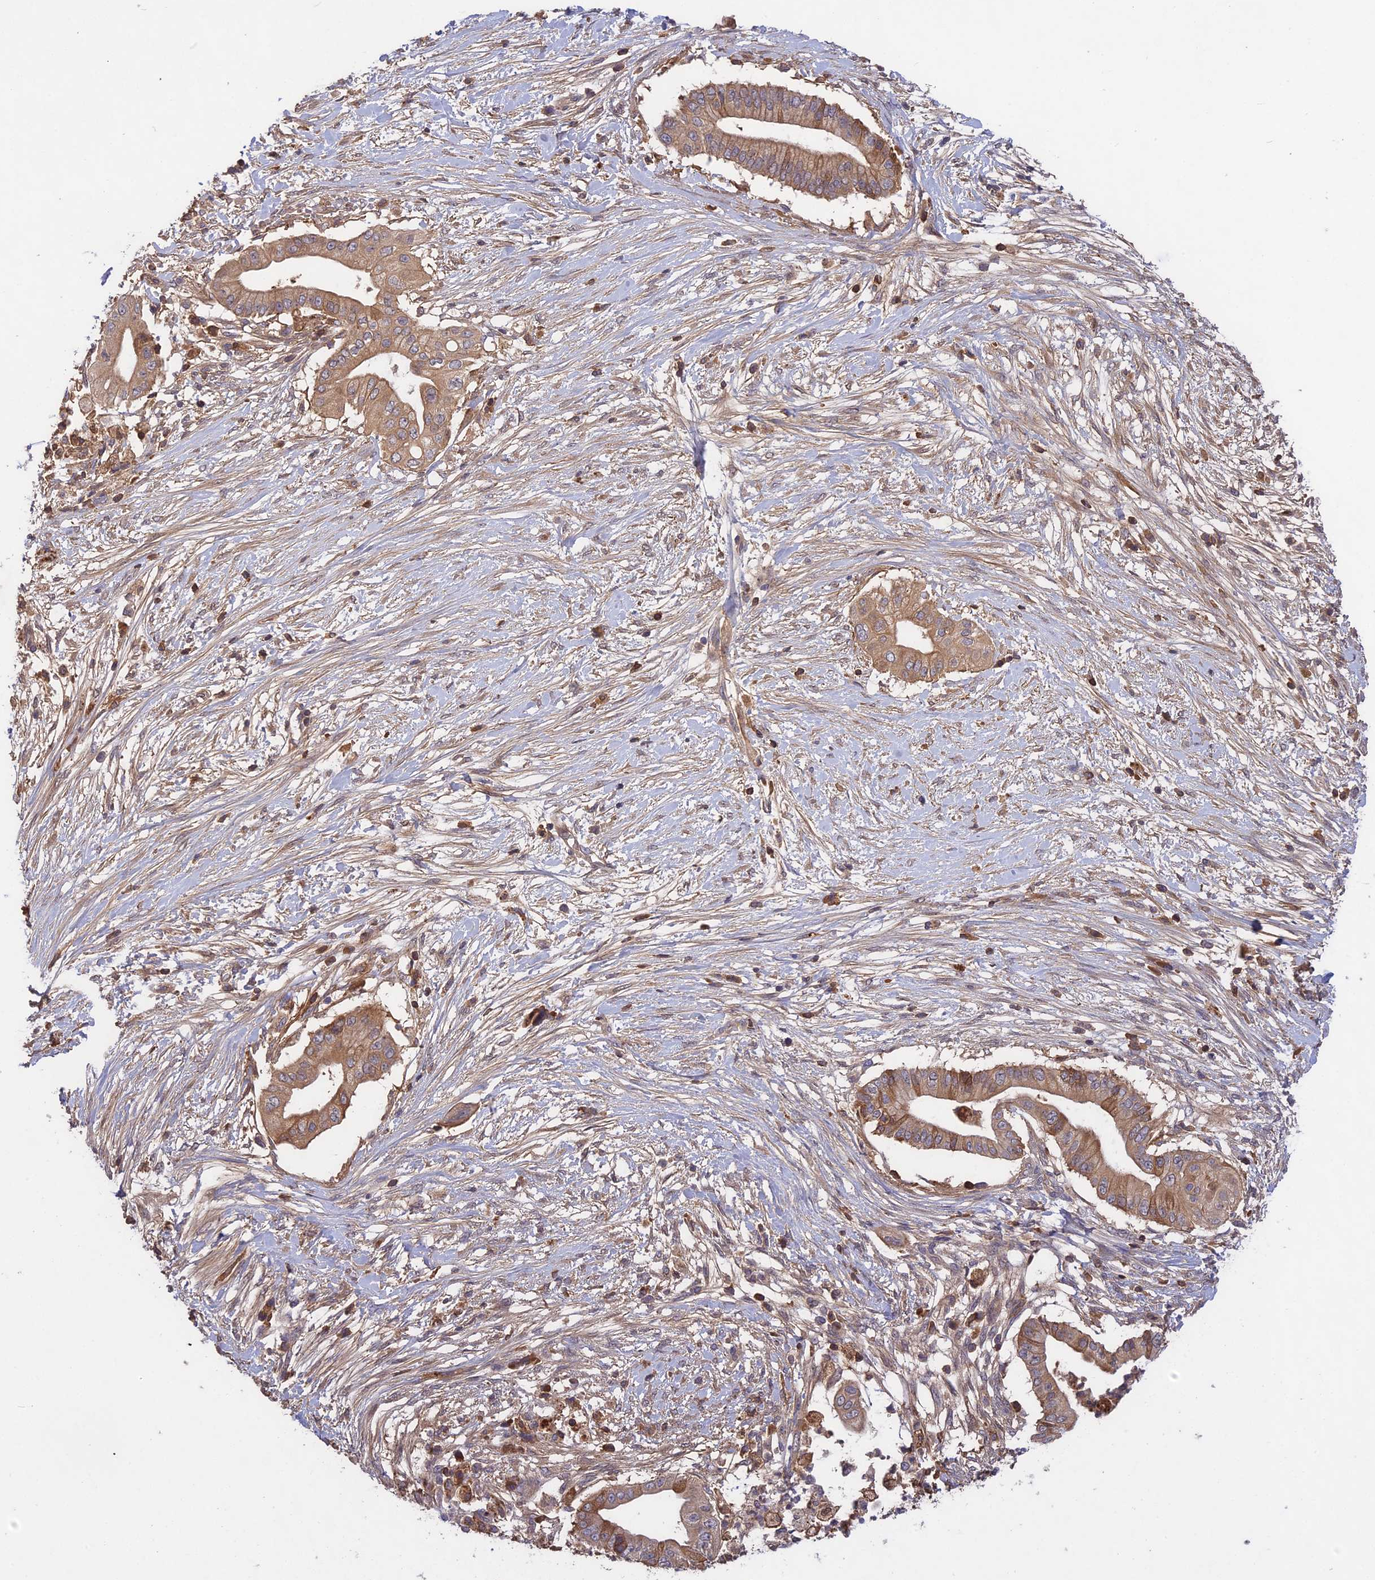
{"staining": {"intensity": "moderate", "quantity": ">75%", "location": "cytoplasmic/membranous"}, "tissue": "pancreatic cancer", "cell_type": "Tumor cells", "image_type": "cancer", "snomed": [{"axis": "morphology", "description": "Adenocarcinoma, NOS"}, {"axis": "topography", "description": "Pancreas"}], "caption": "Immunohistochemistry histopathology image of neoplastic tissue: pancreatic cancer stained using immunohistochemistry demonstrates medium levels of moderate protein expression localized specifically in the cytoplasmic/membranous of tumor cells, appearing as a cytoplasmic/membranous brown color.", "gene": "ADO", "patient": {"sex": "male", "age": 68}}